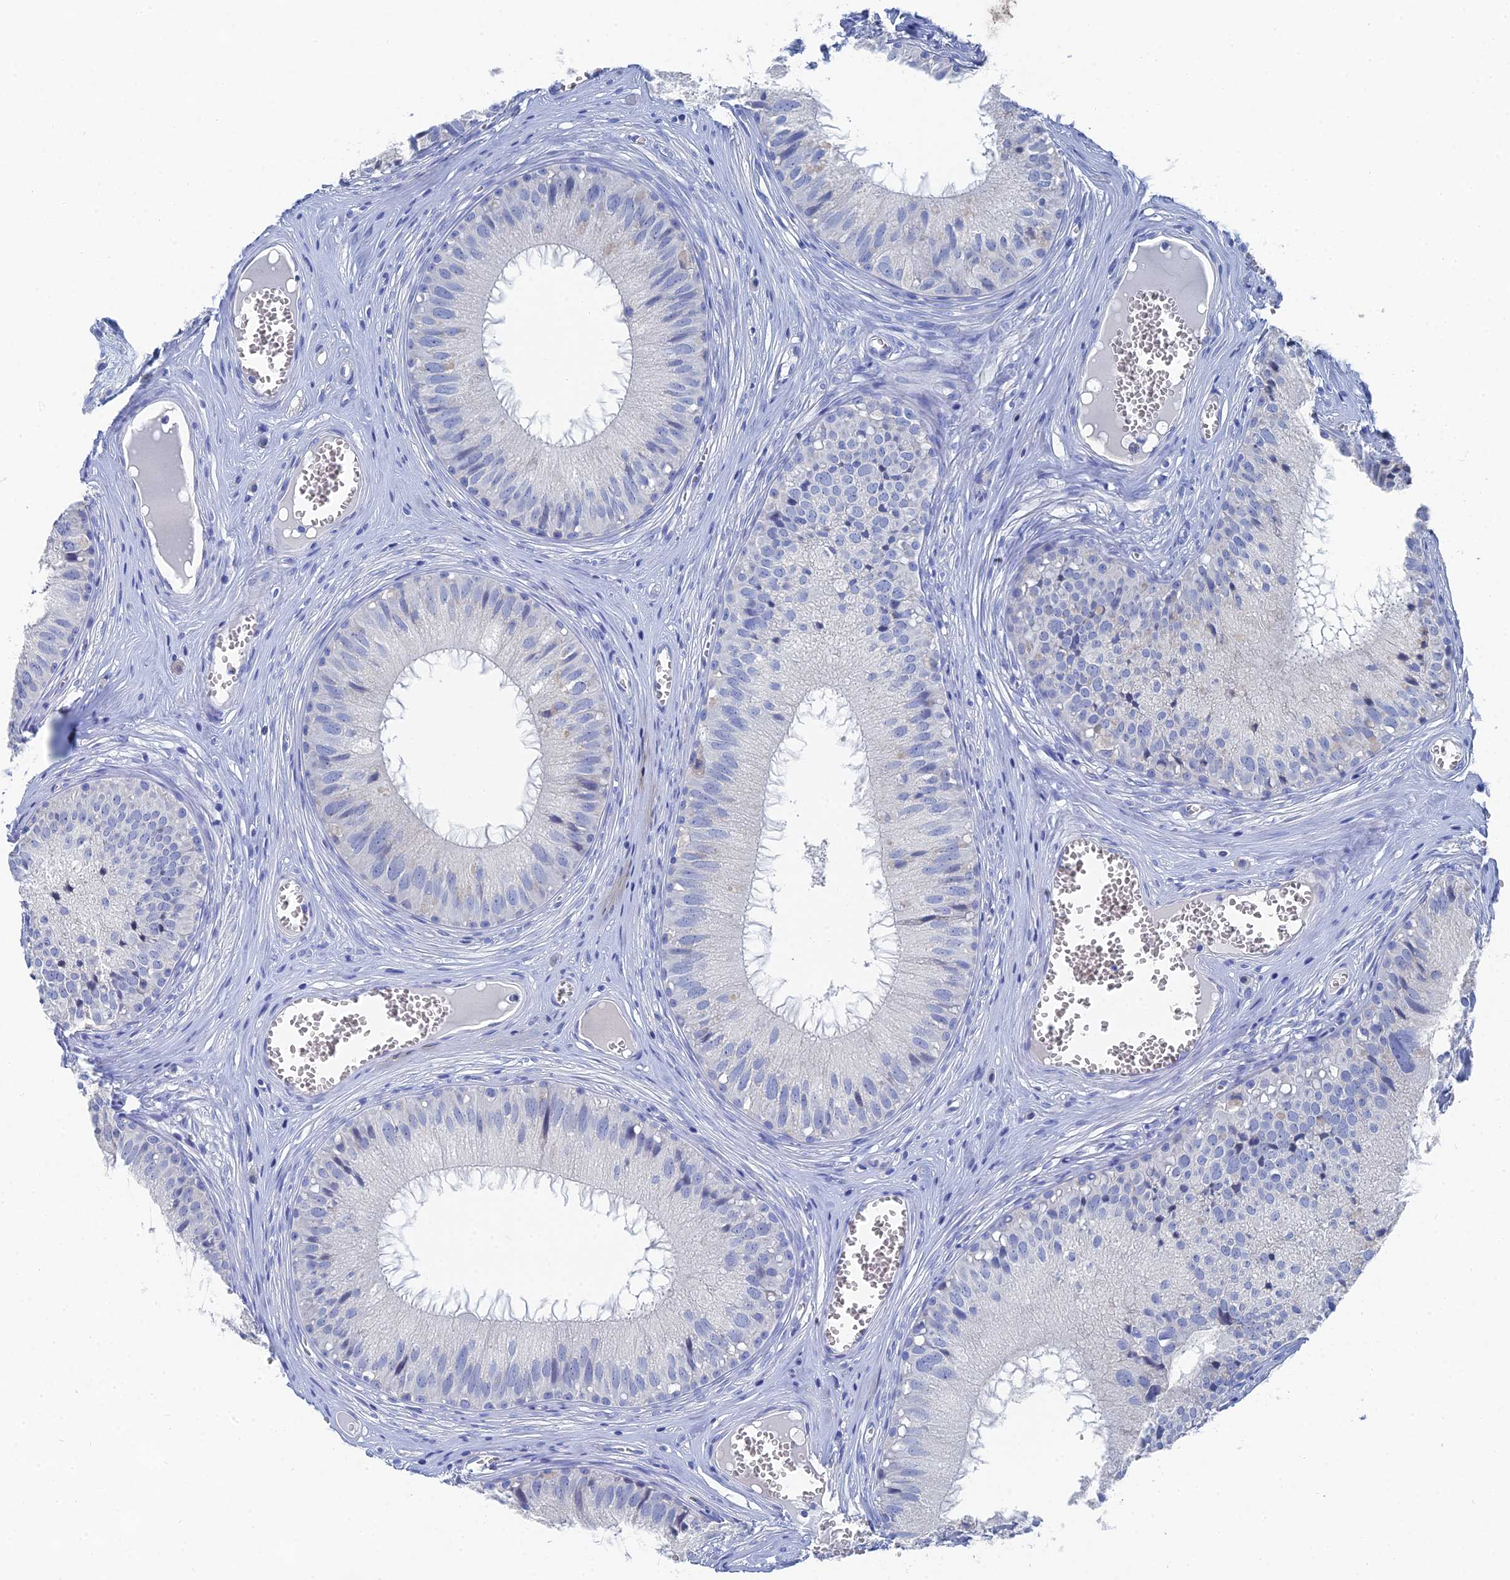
{"staining": {"intensity": "negative", "quantity": "none", "location": "none"}, "tissue": "epididymis", "cell_type": "Glandular cells", "image_type": "normal", "snomed": [{"axis": "morphology", "description": "Normal tissue, NOS"}, {"axis": "topography", "description": "Epididymis"}], "caption": "Normal epididymis was stained to show a protein in brown. There is no significant positivity in glandular cells. (DAB immunohistochemistry with hematoxylin counter stain).", "gene": "GFAP", "patient": {"sex": "male", "age": 36}}